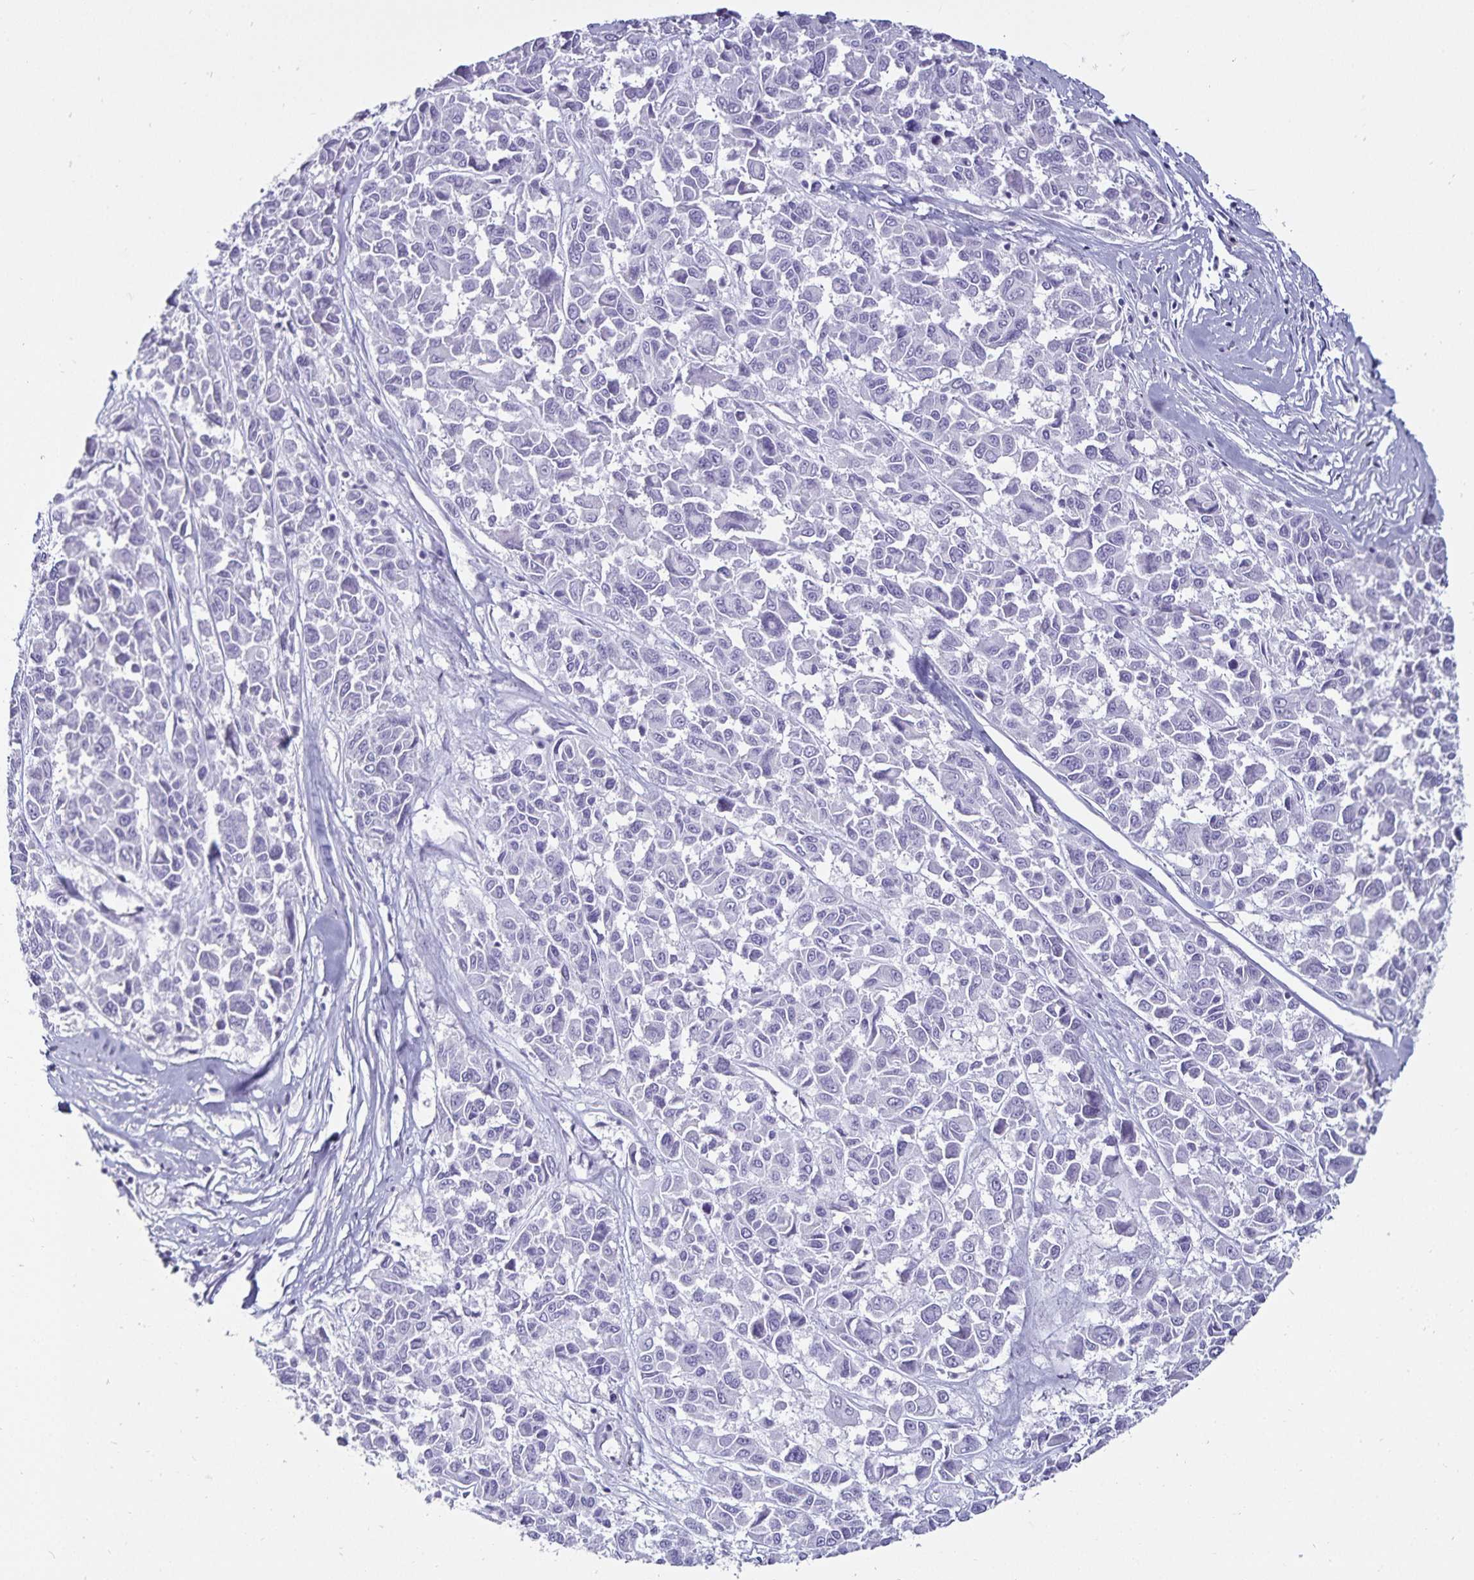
{"staining": {"intensity": "negative", "quantity": "none", "location": "none"}, "tissue": "melanoma", "cell_type": "Tumor cells", "image_type": "cancer", "snomed": [{"axis": "morphology", "description": "Malignant melanoma, NOS"}, {"axis": "topography", "description": "Skin"}], "caption": "This is a micrograph of immunohistochemistry staining of malignant melanoma, which shows no expression in tumor cells.", "gene": "DEFA6", "patient": {"sex": "female", "age": 66}}